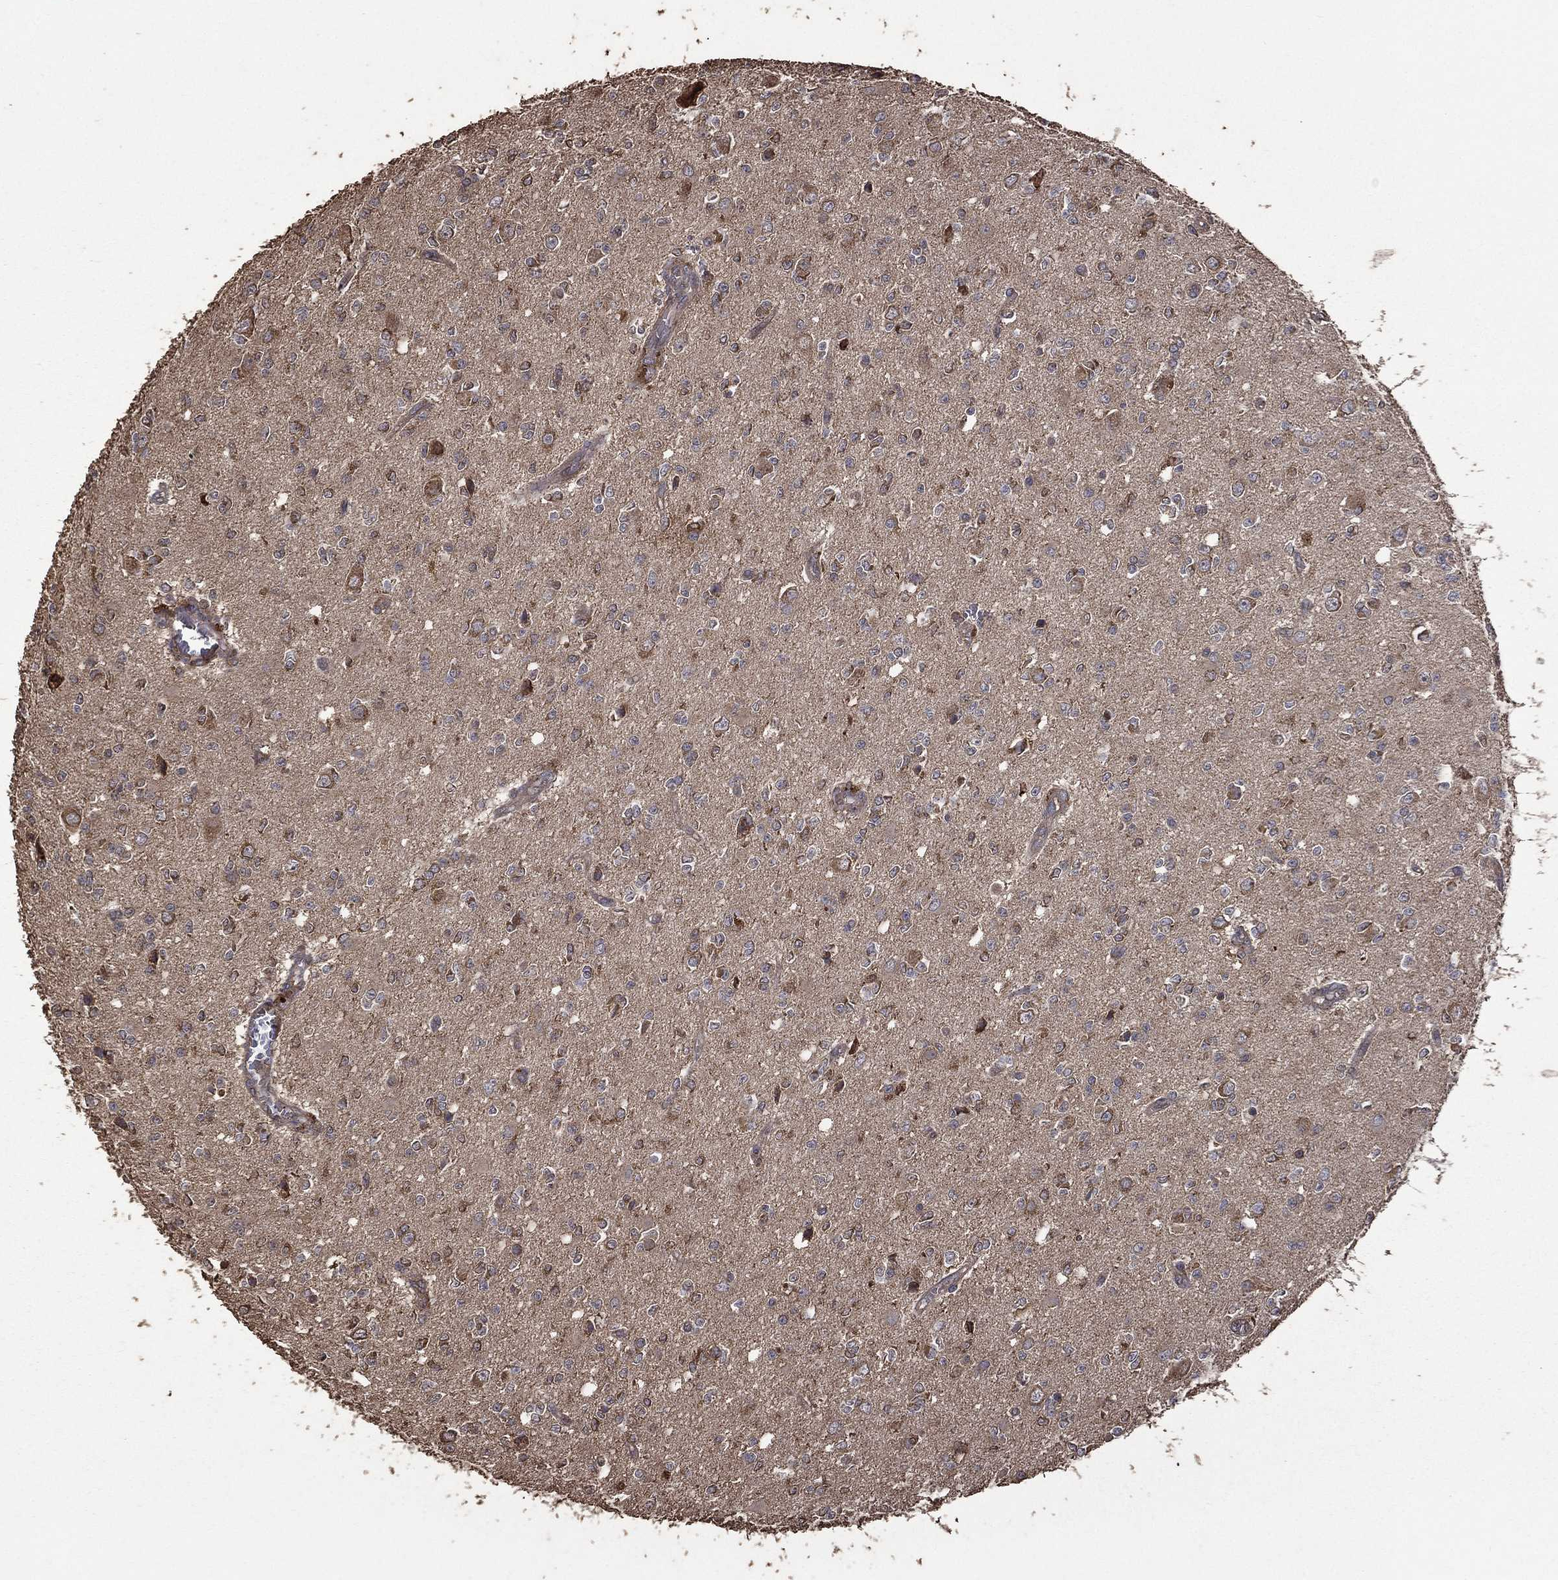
{"staining": {"intensity": "moderate", "quantity": "<25%", "location": "cytoplasmic/membranous"}, "tissue": "glioma", "cell_type": "Tumor cells", "image_type": "cancer", "snomed": [{"axis": "morphology", "description": "Glioma, malignant, Low grade"}, {"axis": "topography", "description": "Brain"}], "caption": "Glioma was stained to show a protein in brown. There is low levels of moderate cytoplasmic/membranous positivity in about <25% of tumor cells.", "gene": "METTL27", "patient": {"sex": "female", "age": 45}}